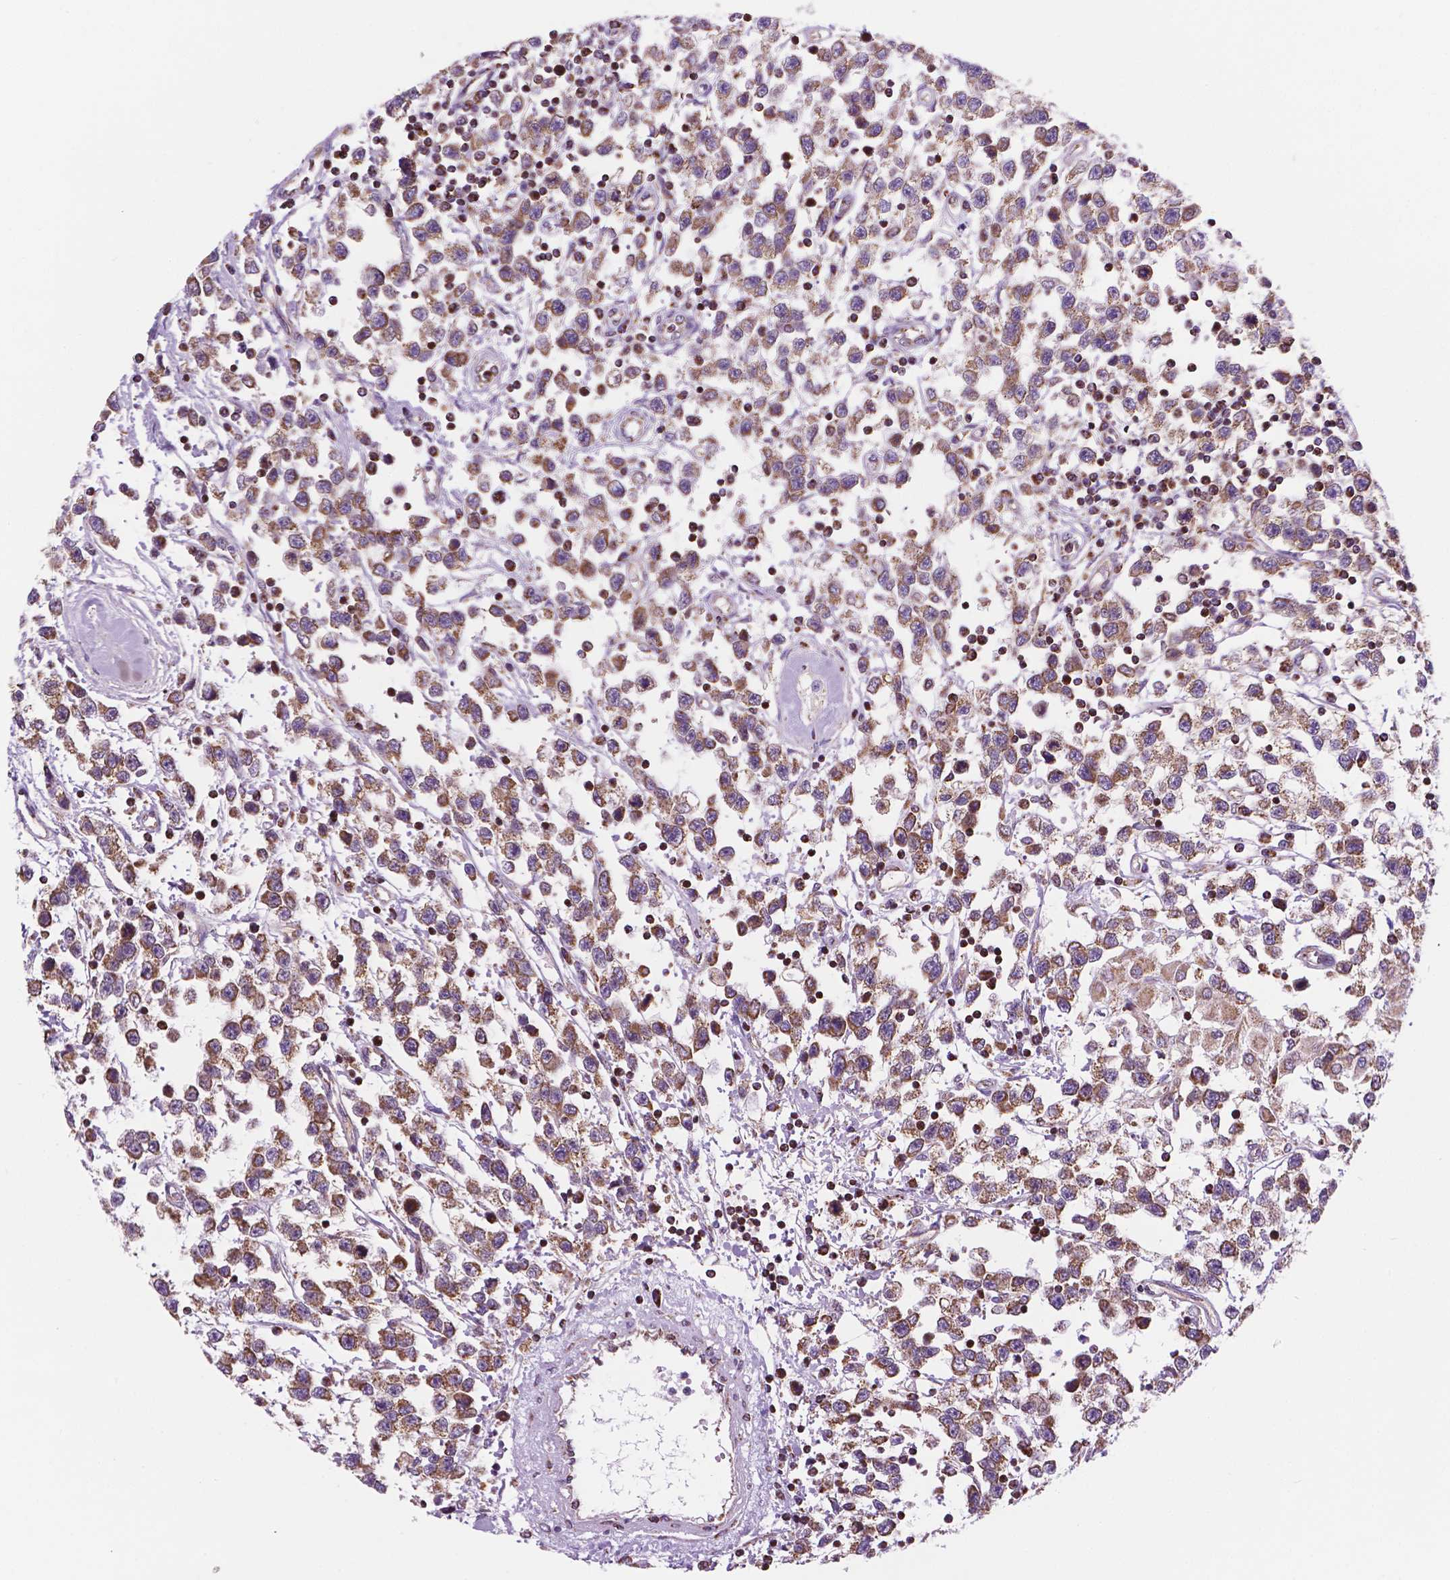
{"staining": {"intensity": "moderate", "quantity": ">75%", "location": "cytoplasmic/membranous"}, "tissue": "testis cancer", "cell_type": "Tumor cells", "image_type": "cancer", "snomed": [{"axis": "morphology", "description": "Seminoma, NOS"}, {"axis": "topography", "description": "Testis"}], "caption": "Immunohistochemistry photomicrograph of neoplastic tissue: human testis seminoma stained using immunohistochemistry (IHC) shows medium levels of moderate protein expression localized specifically in the cytoplasmic/membranous of tumor cells, appearing as a cytoplasmic/membranous brown color.", "gene": "GEMIN4", "patient": {"sex": "male", "age": 34}}